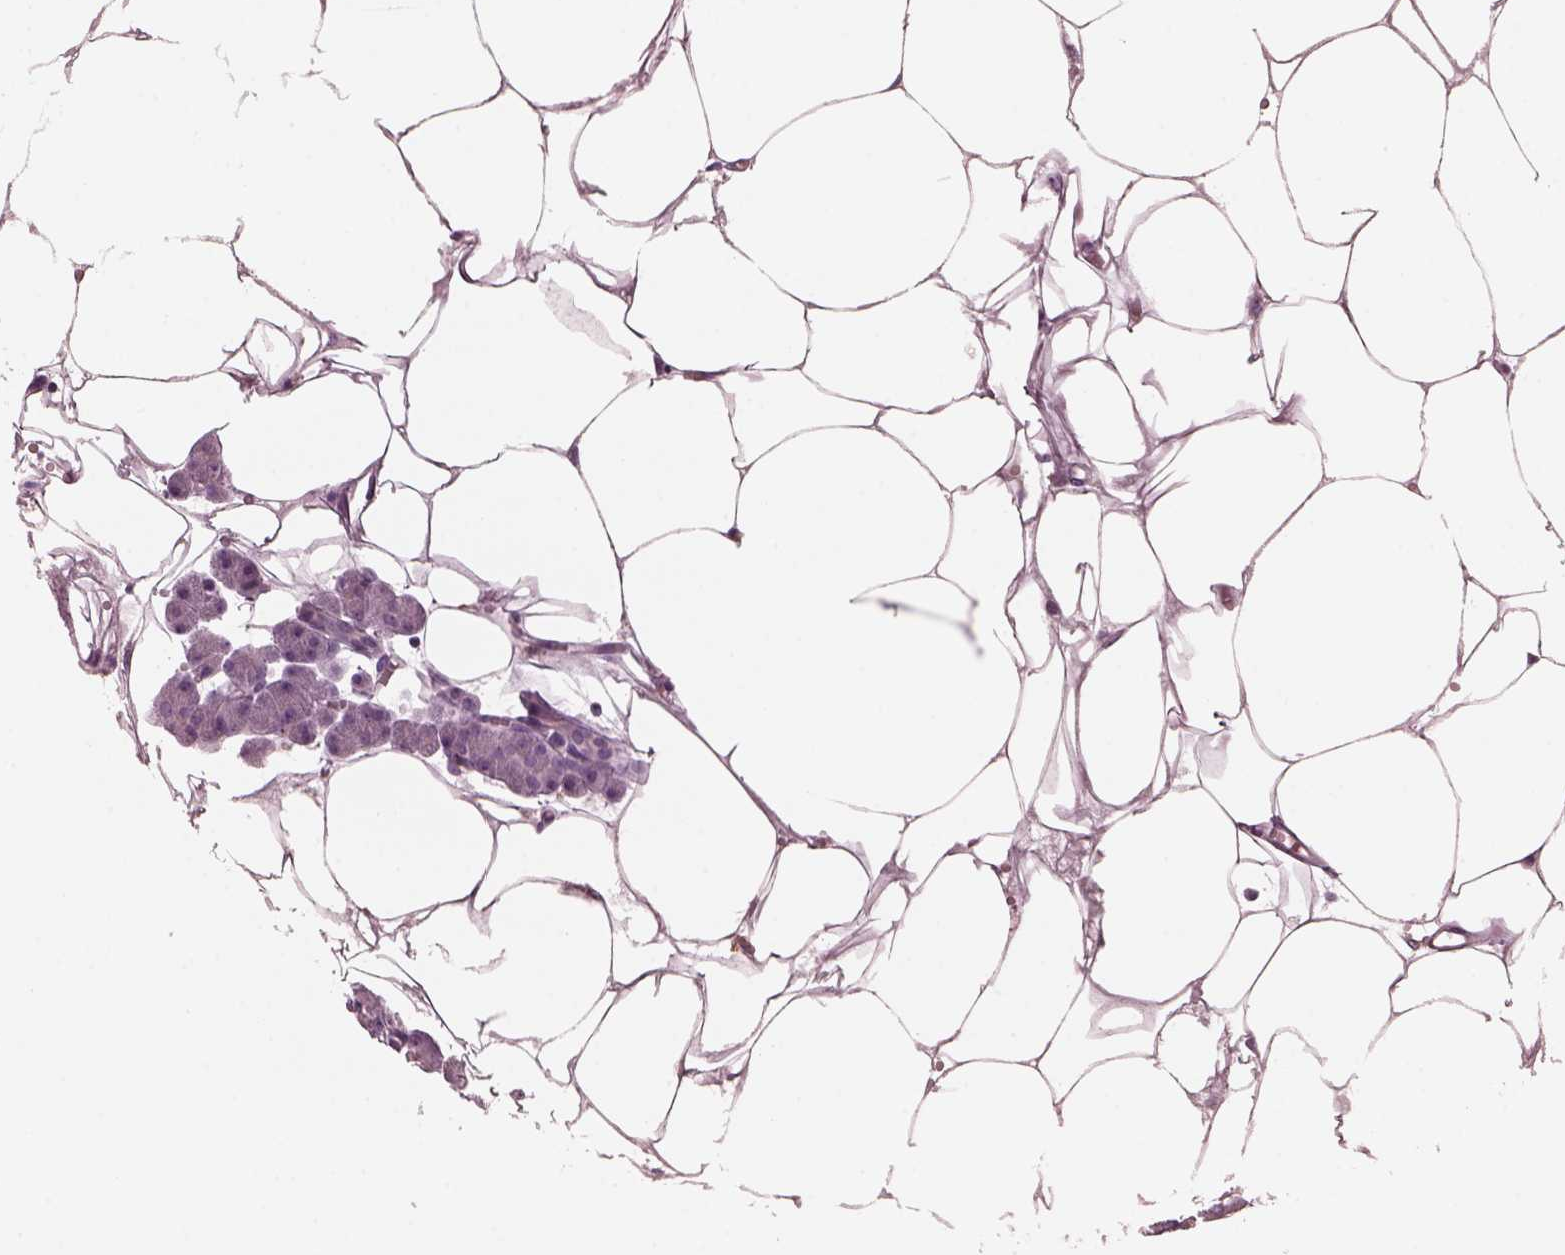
{"staining": {"intensity": "negative", "quantity": "none", "location": "none"}, "tissue": "pancreas", "cell_type": "Exocrine glandular cells", "image_type": "normal", "snomed": [{"axis": "morphology", "description": "Normal tissue, NOS"}, {"axis": "topography", "description": "Pancreas"}], "caption": "High power microscopy image of an immunohistochemistry image of unremarkable pancreas, revealing no significant staining in exocrine glandular cells. The staining was performed using DAB (3,3'-diaminobenzidine) to visualize the protein expression in brown, while the nuclei were stained in blue with hematoxylin (Magnification: 20x).", "gene": "CGA", "patient": {"sex": "female", "age": 45}}